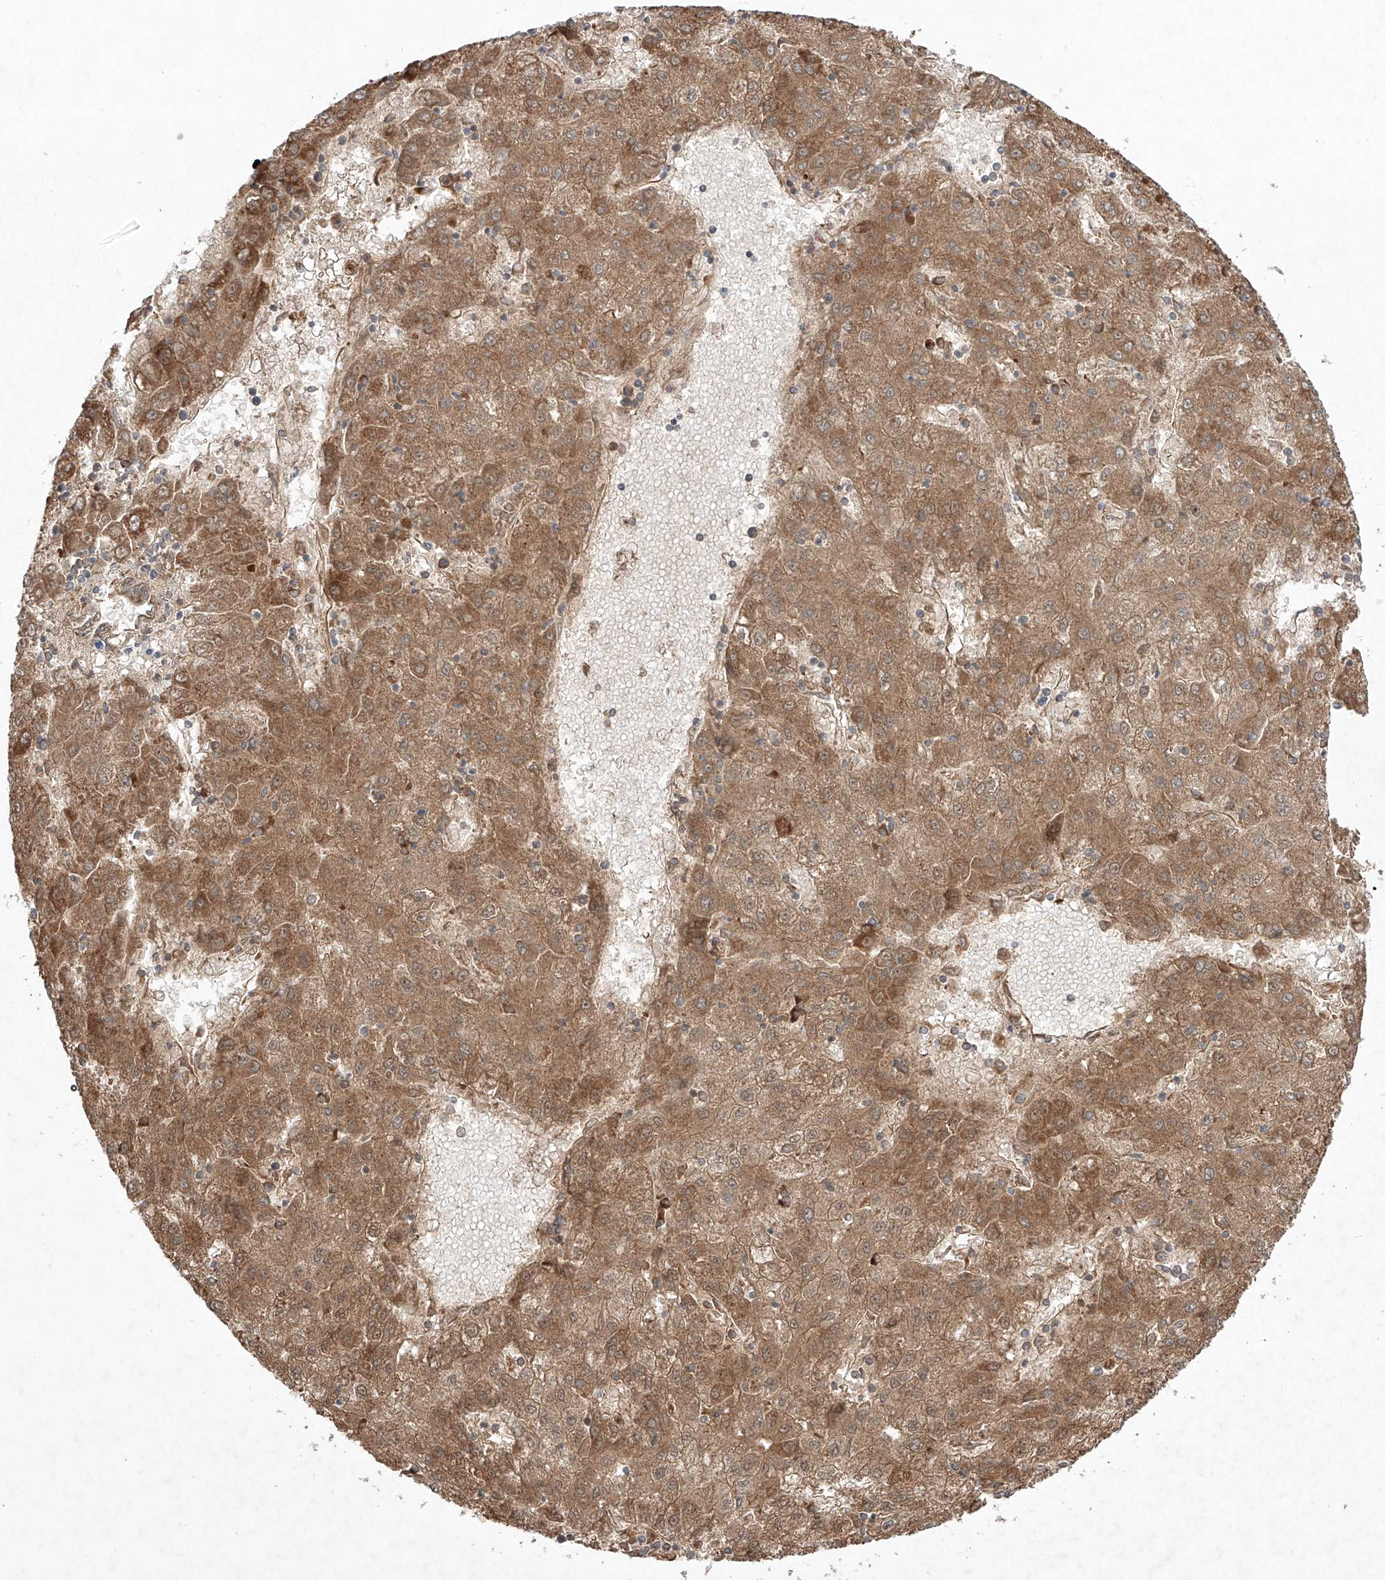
{"staining": {"intensity": "moderate", "quantity": ">75%", "location": "cytoplasmic/membranous"}, "tissue": "liver cancer", "cell_type": "Tumor cells", "image_type": "cancer", "snomed": [{"axis": "morphology", "description": "Carcinoma, Hepatocellular, NOS"}, {"axis": "topography", "description": "Liver"}], "caption": "Tumor cells exhibit medium levels of moderate cytoplasmic/membranous positivity in approximately >75% of cells in liver cancer (hepatocellular carcinoma).", "gene": "YKT6", "patient": {"sex": "male", "age": 72}}